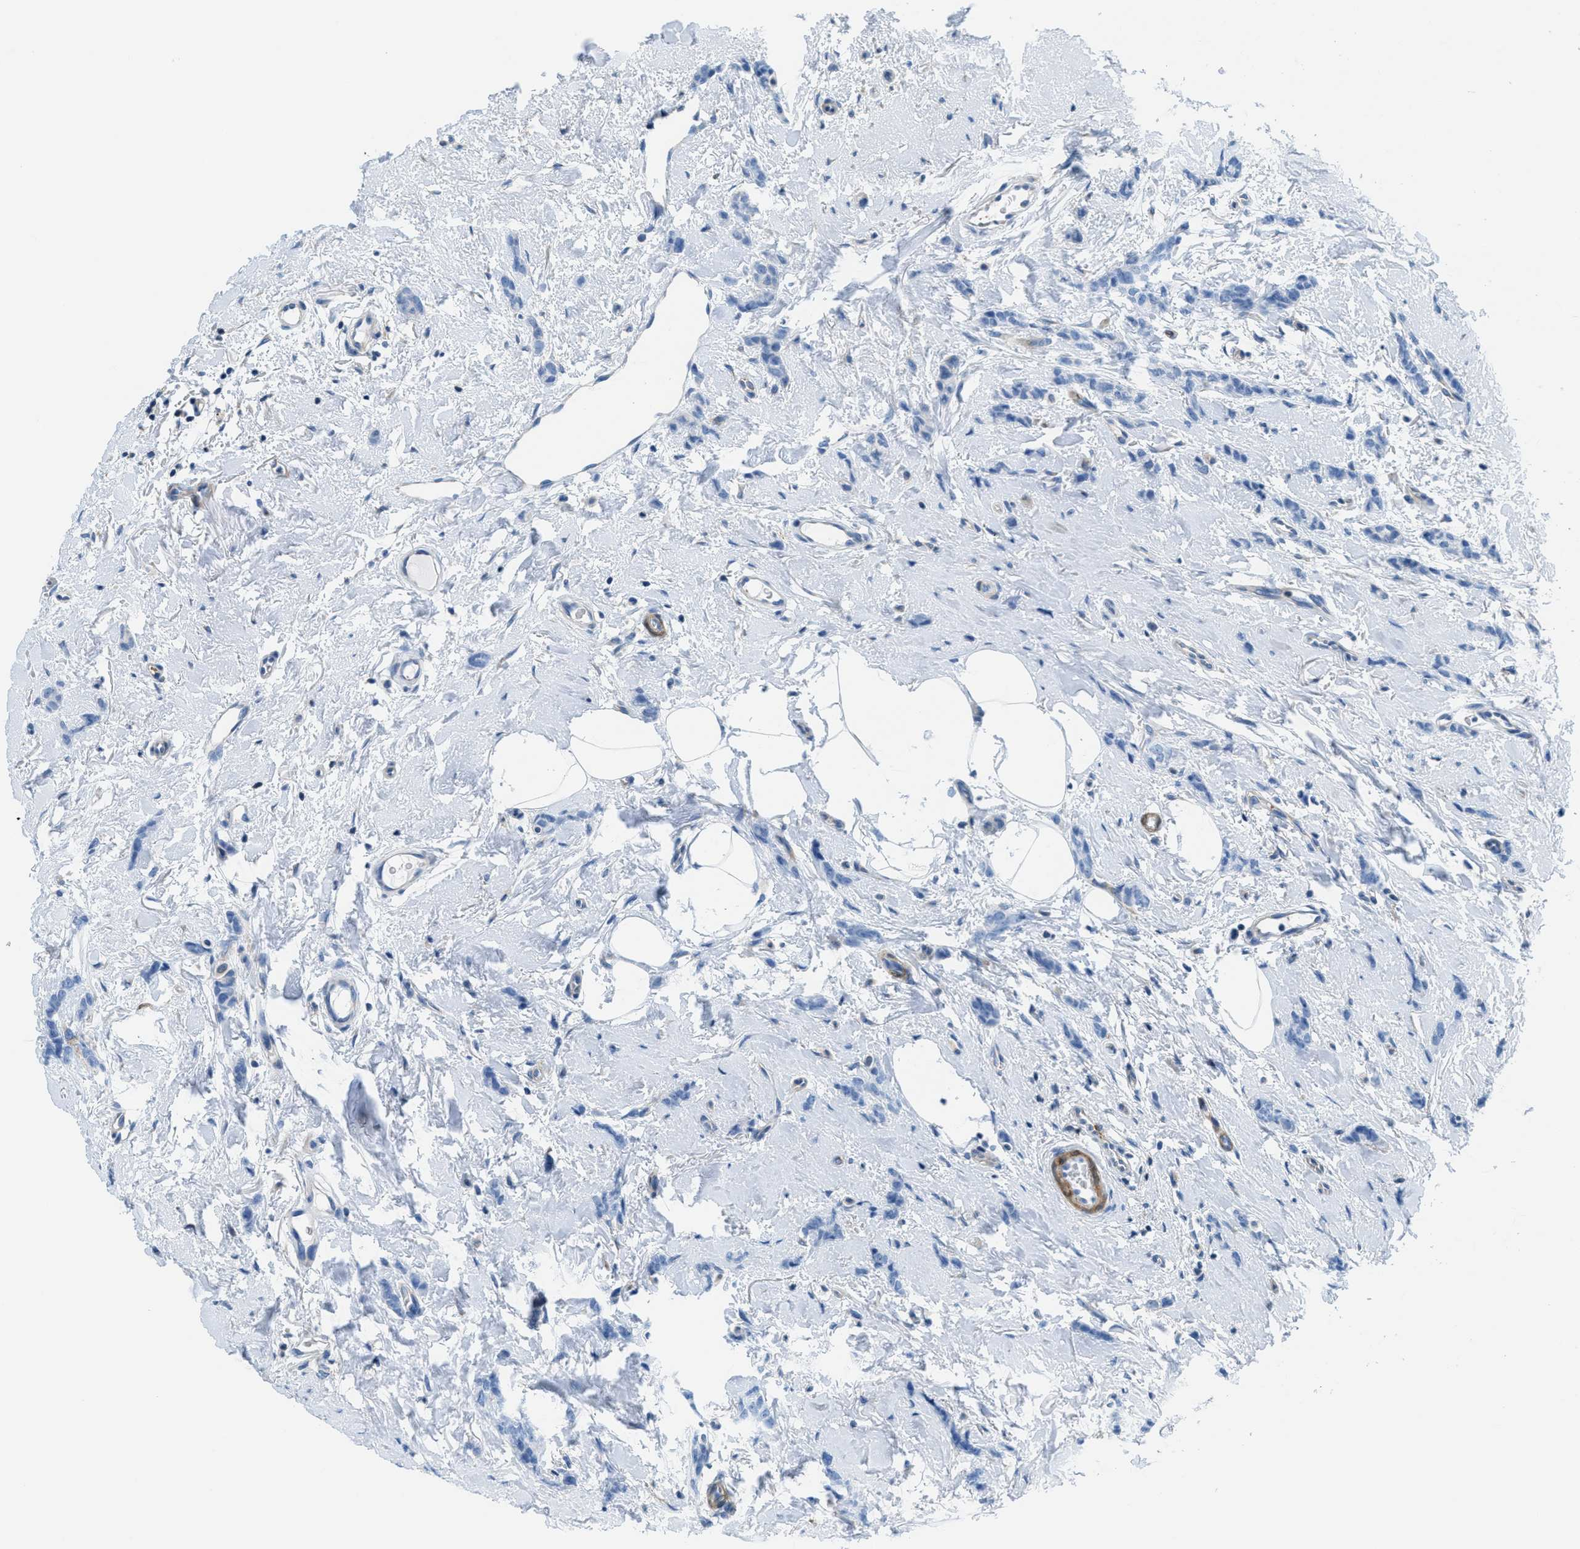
{"staining": {"intensity": "negative", "quantity": "none", "location": "none"}, "tissue": "breast cancer", "cell_type": "Tumor cells", "image_type": "cancer", "snomed": [{"axis": "morphology", "description": "Lobular carcinoma"}, {"axis": "topography", "description": "Breast"}], "caption": "This histopathology image is of lobular carcinoma (breast) stained with IHC to label a protein in brown with the nuclei are counter-stained blue. There is no expression in tumor cells. (DAB (3,3'-diaminobenzidine) immunohistochemistry with hematoxylin counter stain).", "gene": "MAPRE2", "patient": {"sex": "female", "age": 51}}